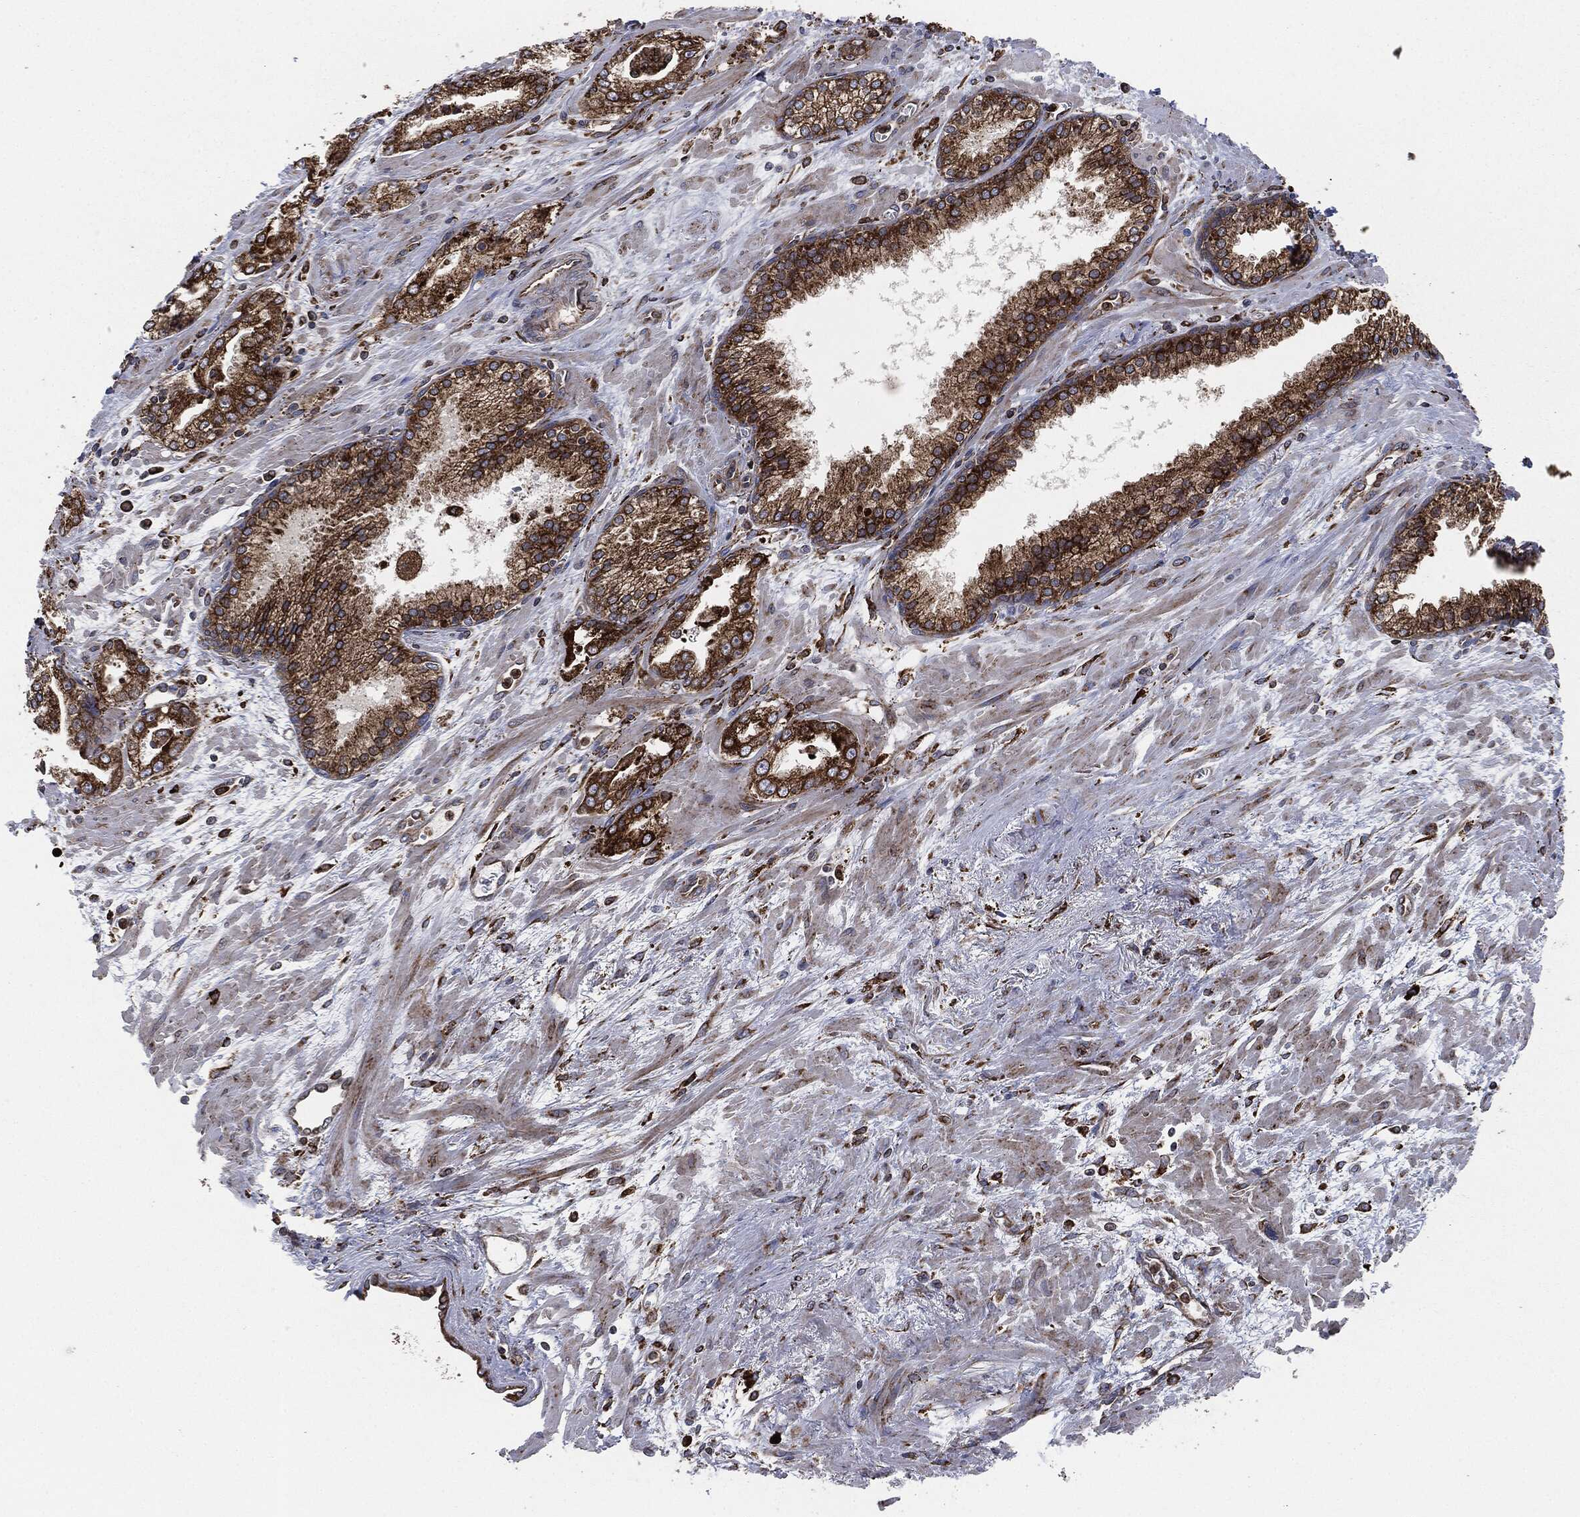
{"staining": {"intensity": "strong", "quantity": ">75%", "location": "cytoplasmic/membranous"}, "tissue": "prostate cancer", "cell_type": "Tumor cells", "image_type": "cancer", "snomed": [{"axis": "morphology", "description": "Adenocarcinoma, Medium grade"}, {"axis": "topography", "description": "Prostate"}], "caption": "Prostate cancer stained with DAB immunohistochemistry (IHC) demonstrates high levels of strong cytoplasmic/membranous positivity in approximately >75% of tumor cells.", "gene": "CALR", "patient": {"sex": "male", "age": 71}}